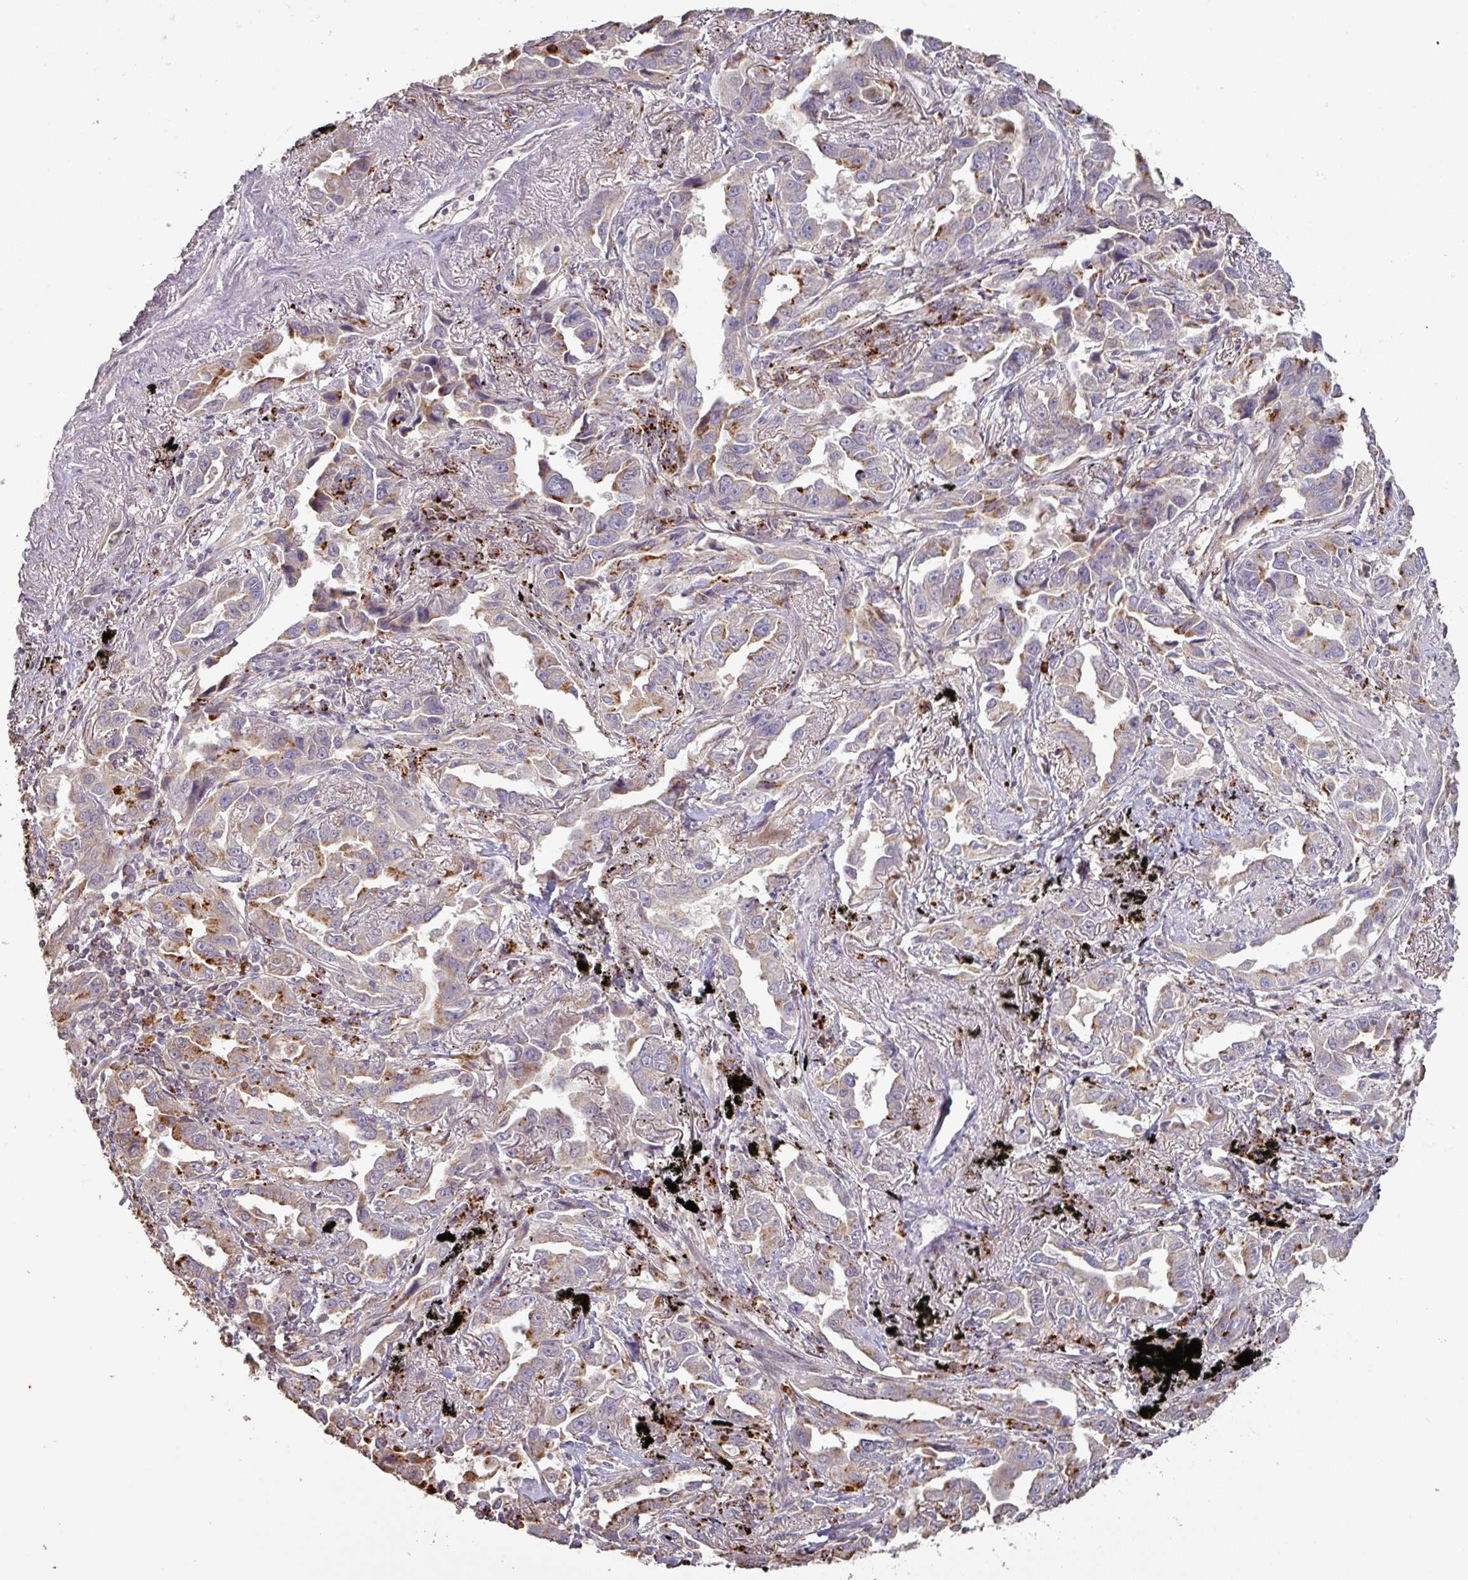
{"staining": {"intensity": "moderate", "quantity": "<25%", "location": "cytoplasmic/membranous"}, "tissue": "lung cancer", "cell_type": "Tumor cells", "image_type": "cancer", "snomed": [{"axis": "morphology", "description": "Adenocarcinoma, NOS"}, {"axis": "topography", "description": "Lung"}], "caption": "Immunohistochemistry micrograph of neoplastic tissue: lung cancer (adenocarcinoma) stained using immunohistochemistry shows low levels of moderate protein expression localized specifically in the cytoplasmic/membranous of tumor cells, appearing as a cytoplasmic/membranous brown color.", "gene": "CXCR5", "patient": {"sex": "male", "age": 67}}